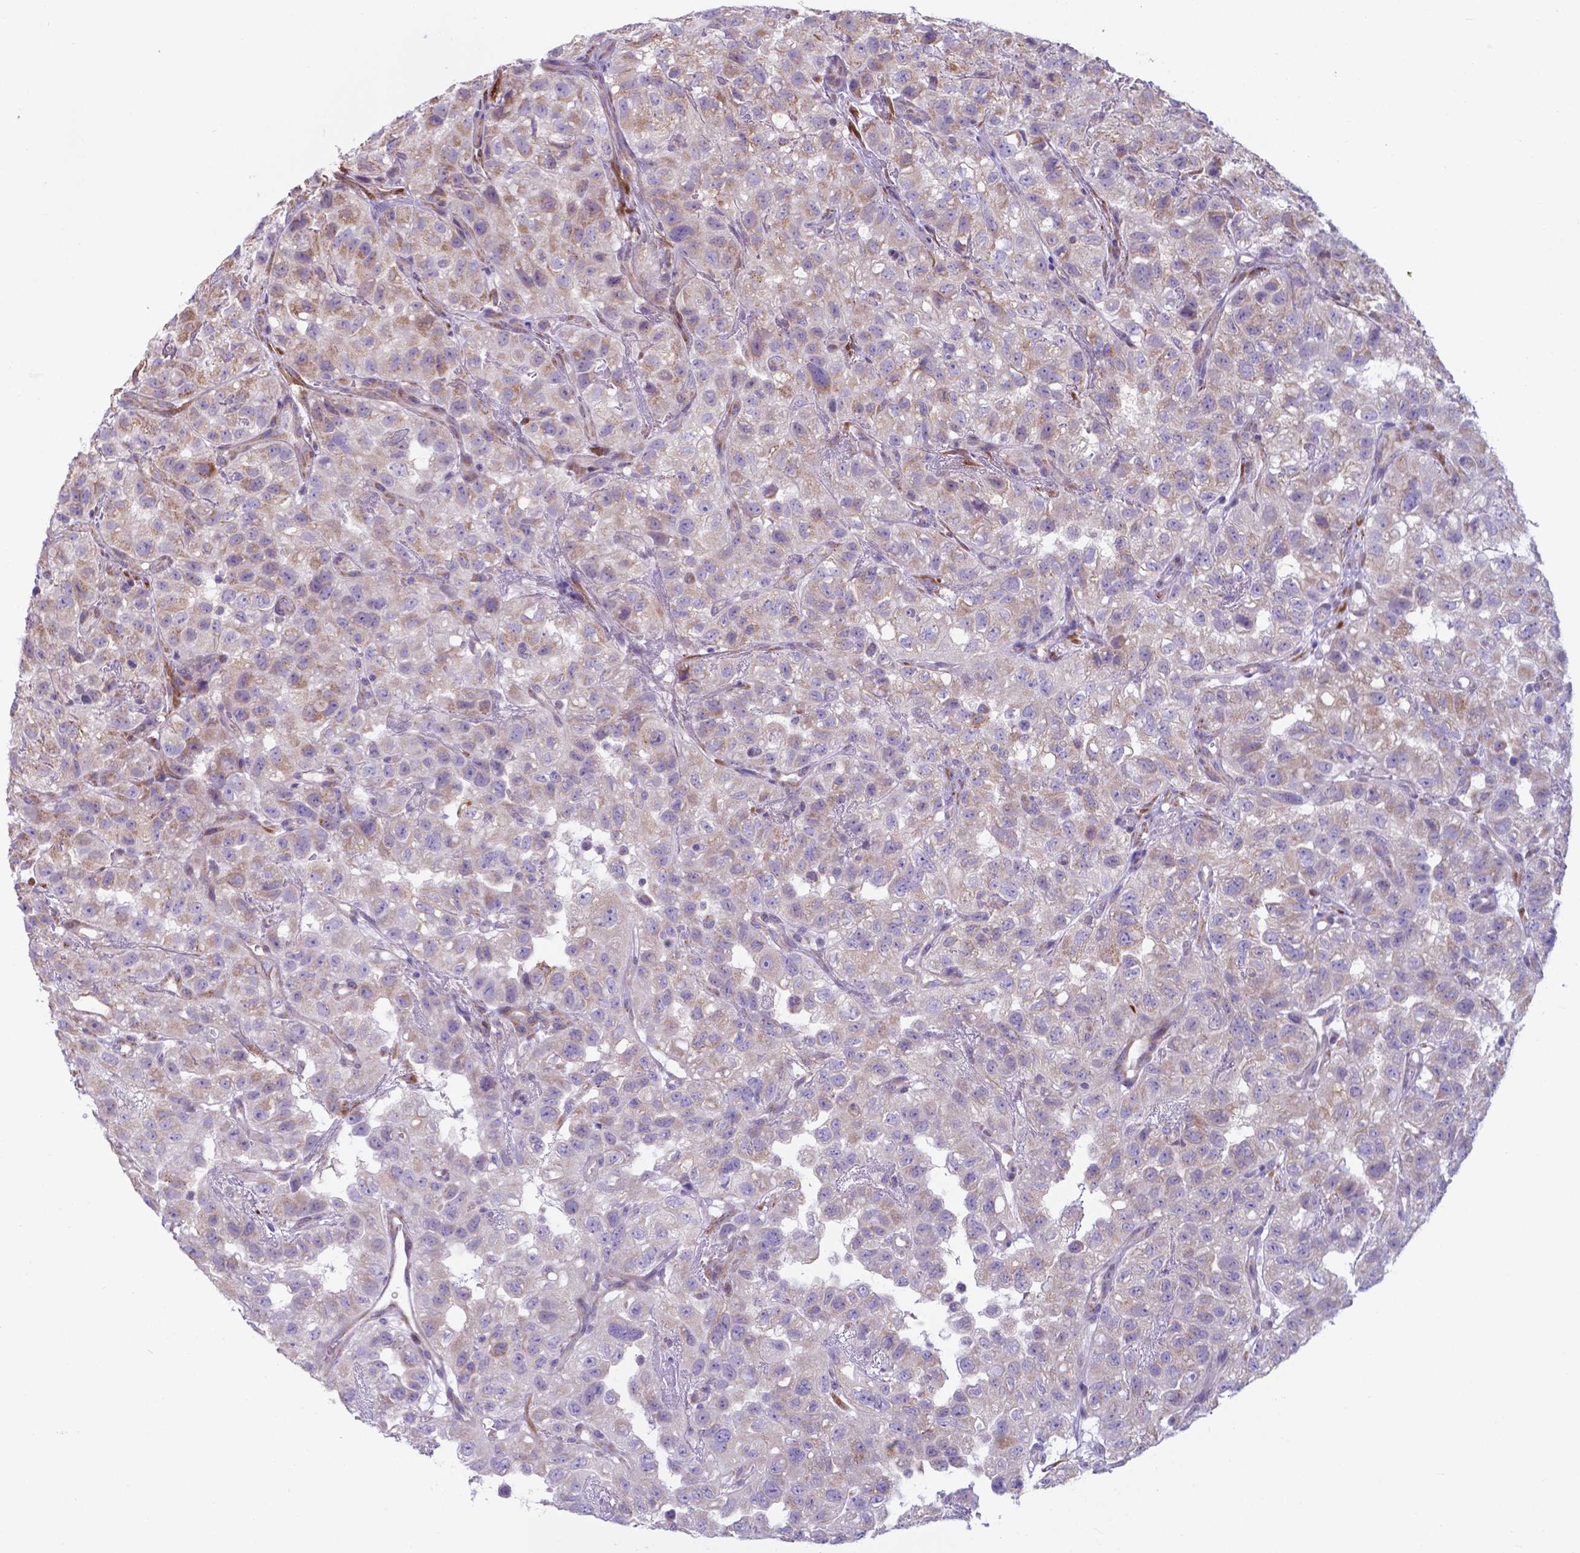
{"staining": {"intensity": "weak", "quantity": "25%-75%", "location": "cytoplasmic/membranous"}, "tissue": "renal cancer", "cell_type": "Tumor cells", "image_type": "cancer", "snomed": [{"axis": "morphology", "description": "Adenocarcinoma, NOS"}, {"axis": "topography", "description": "Kidney"}], "caption": "Immunohistochemistry (IHC) of human renal adenocarcinoma shows low levels of weak cytoplasmic/membranous staining in about 25%-75% of tumor cells. Nuclei are stained in blue.", "gene": "FAM114A1", "patient": {"sex": "male", "age": 64}}